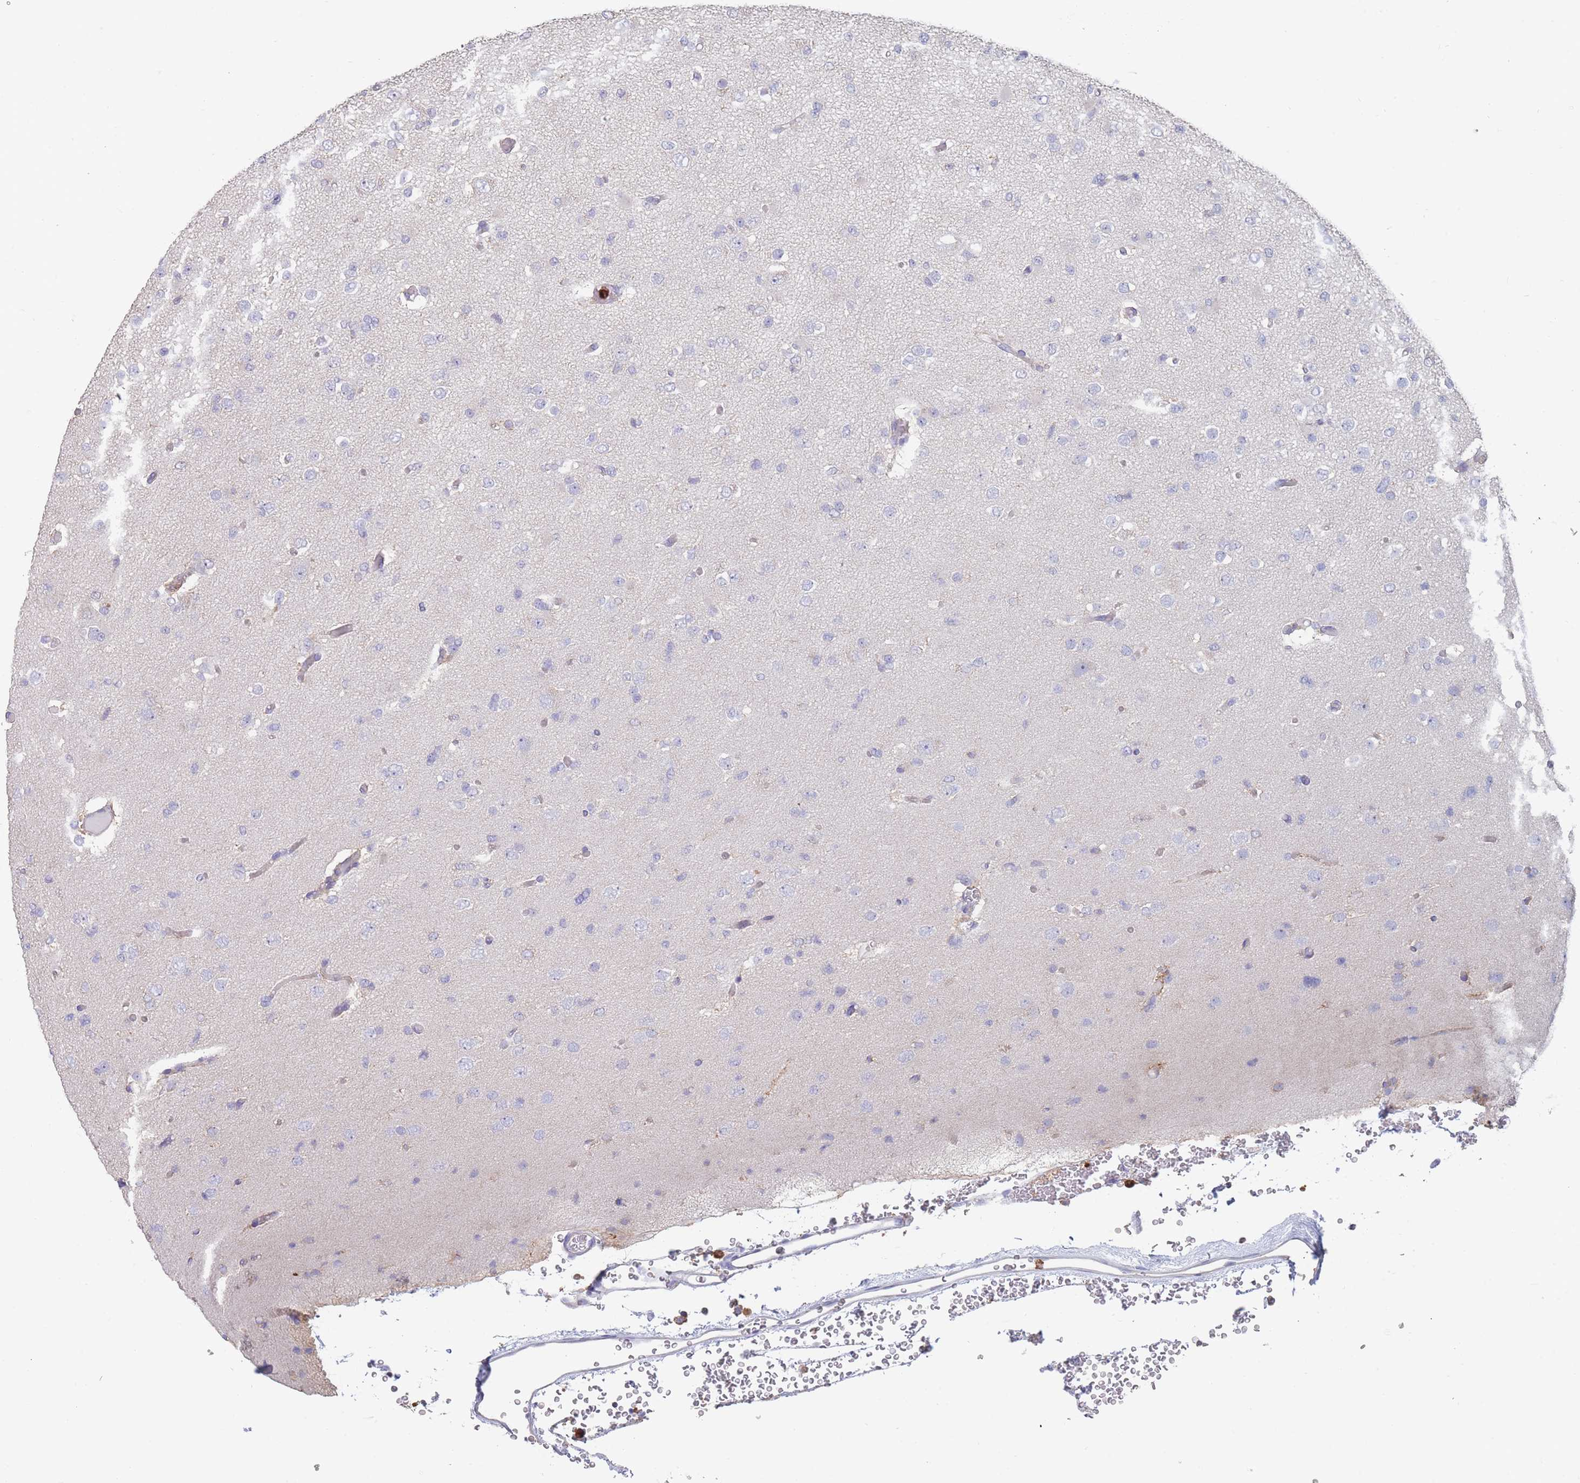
{"staining": {"intensity": "negative", "quantity": "none", "location": "none"}, "tissue": "glioma", "cell_type": "Tumor cells", "image_type": "cancer", "snomed": [{"axis": "morphology", "description": "Glioma, malignant, Low grade"}, {"axis": "topography", "description": "Brain"}], "caption": "Immunohistochemistry (IHC) image of neoplastic tissue: malignant glioma (low-grade) stained with DAB reveals no significant protein expression in tumor cells. Nuclei are stained in blue.", "gene": "CLEC12A", "patient": {"sex": "female", "age": 22}}